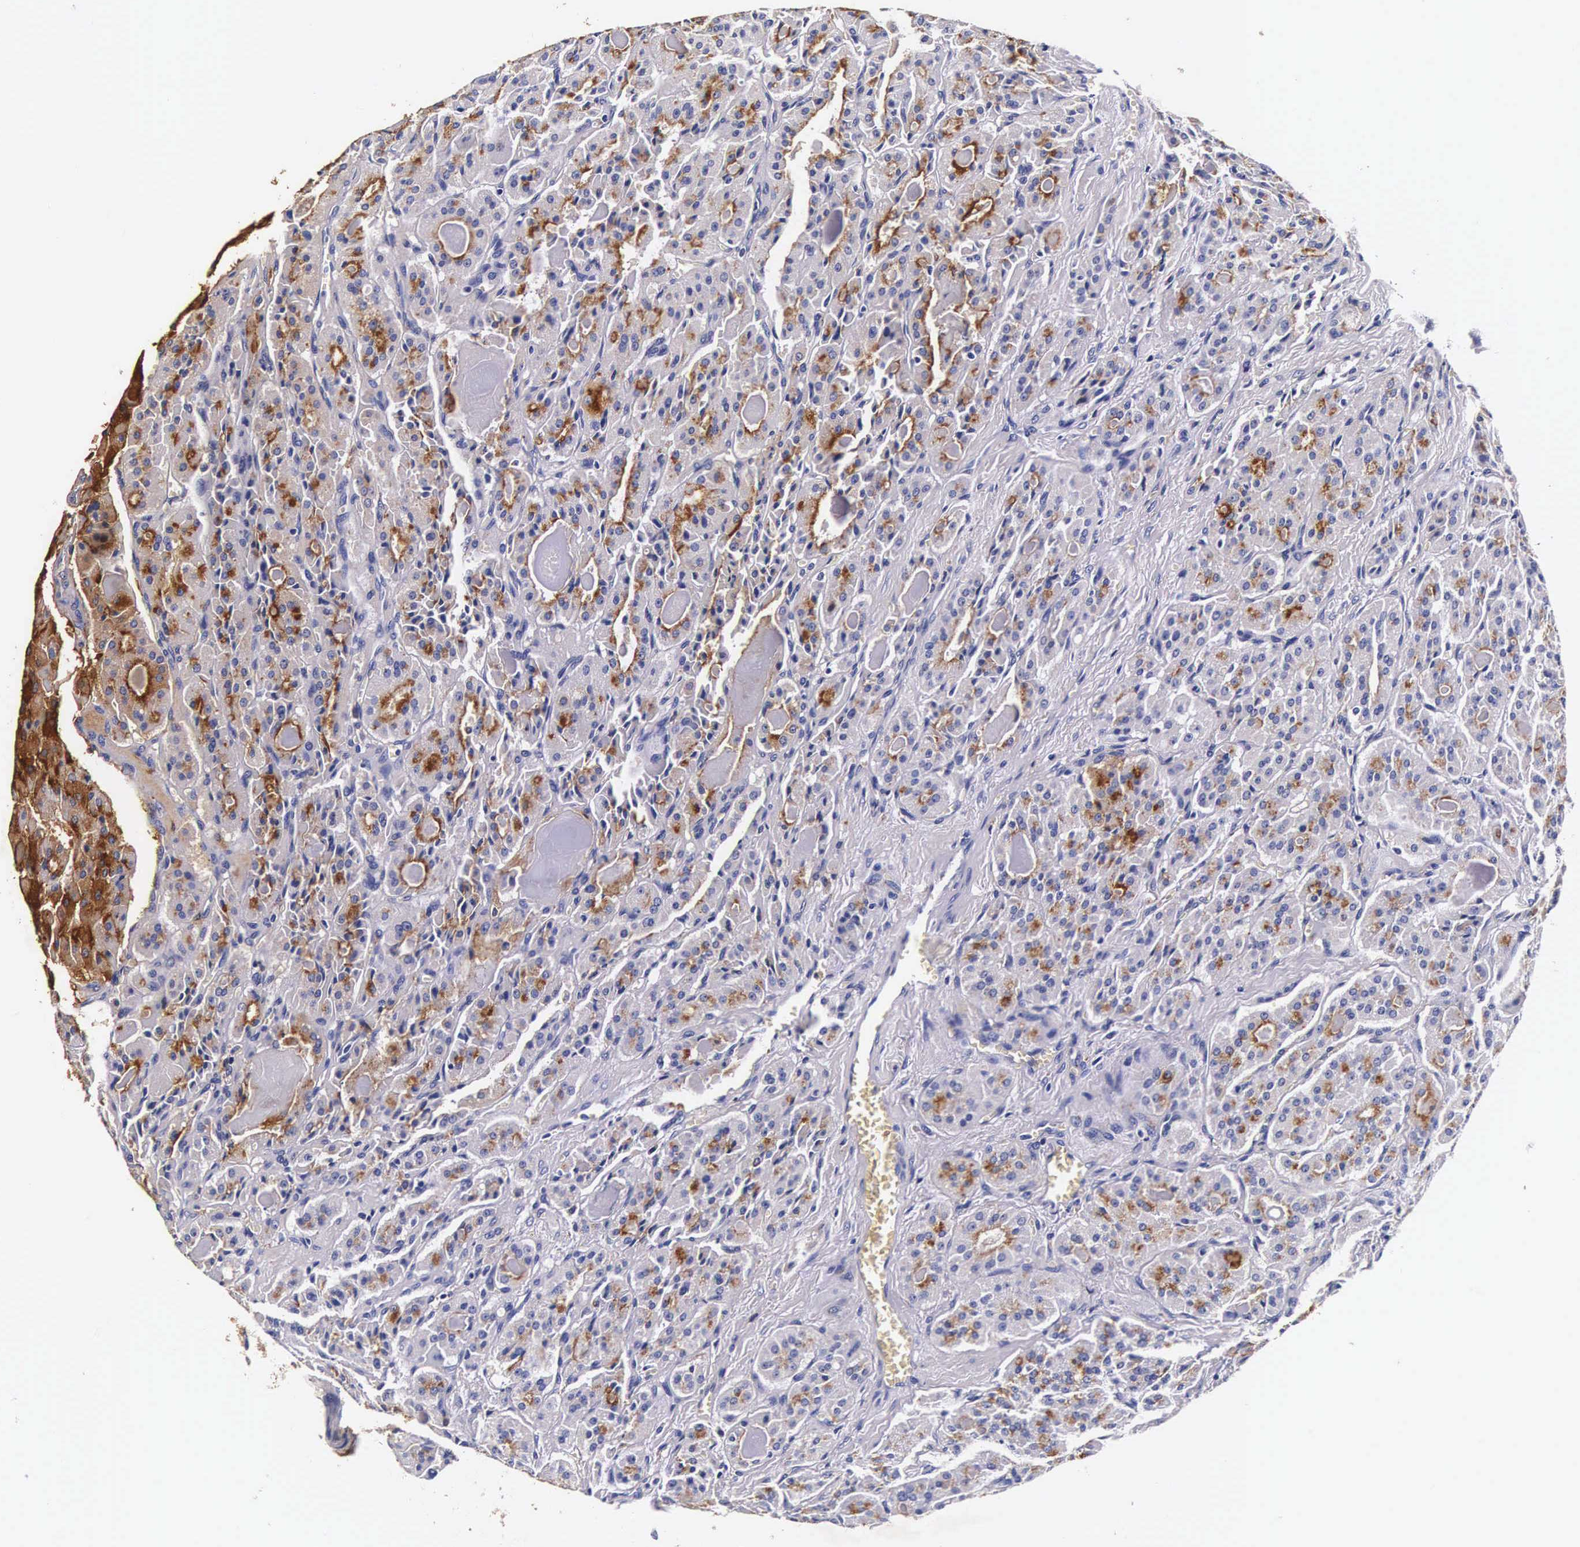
{"staining": {"intensity": "moderate", "quantity": "25%-75%", "location": "cytoplasmic/membranous"}, "tissue": "thyroid cancer", "cell_type": "Tumor cells", "image_type": "cancer", "snomed": [{"axis": "morphology", "description": "Carcinoma, NOS"}, {"axis": "topography", "description": "Thyroid gland"}], "caption": "This is a micrograph of IHC staining of thyroid carcinoma, which shows moderate staining in the cytoplasmic/membranous of tumor cells.", "gene": "CTSB", "patient": {"sex": "male", "age": 76}}